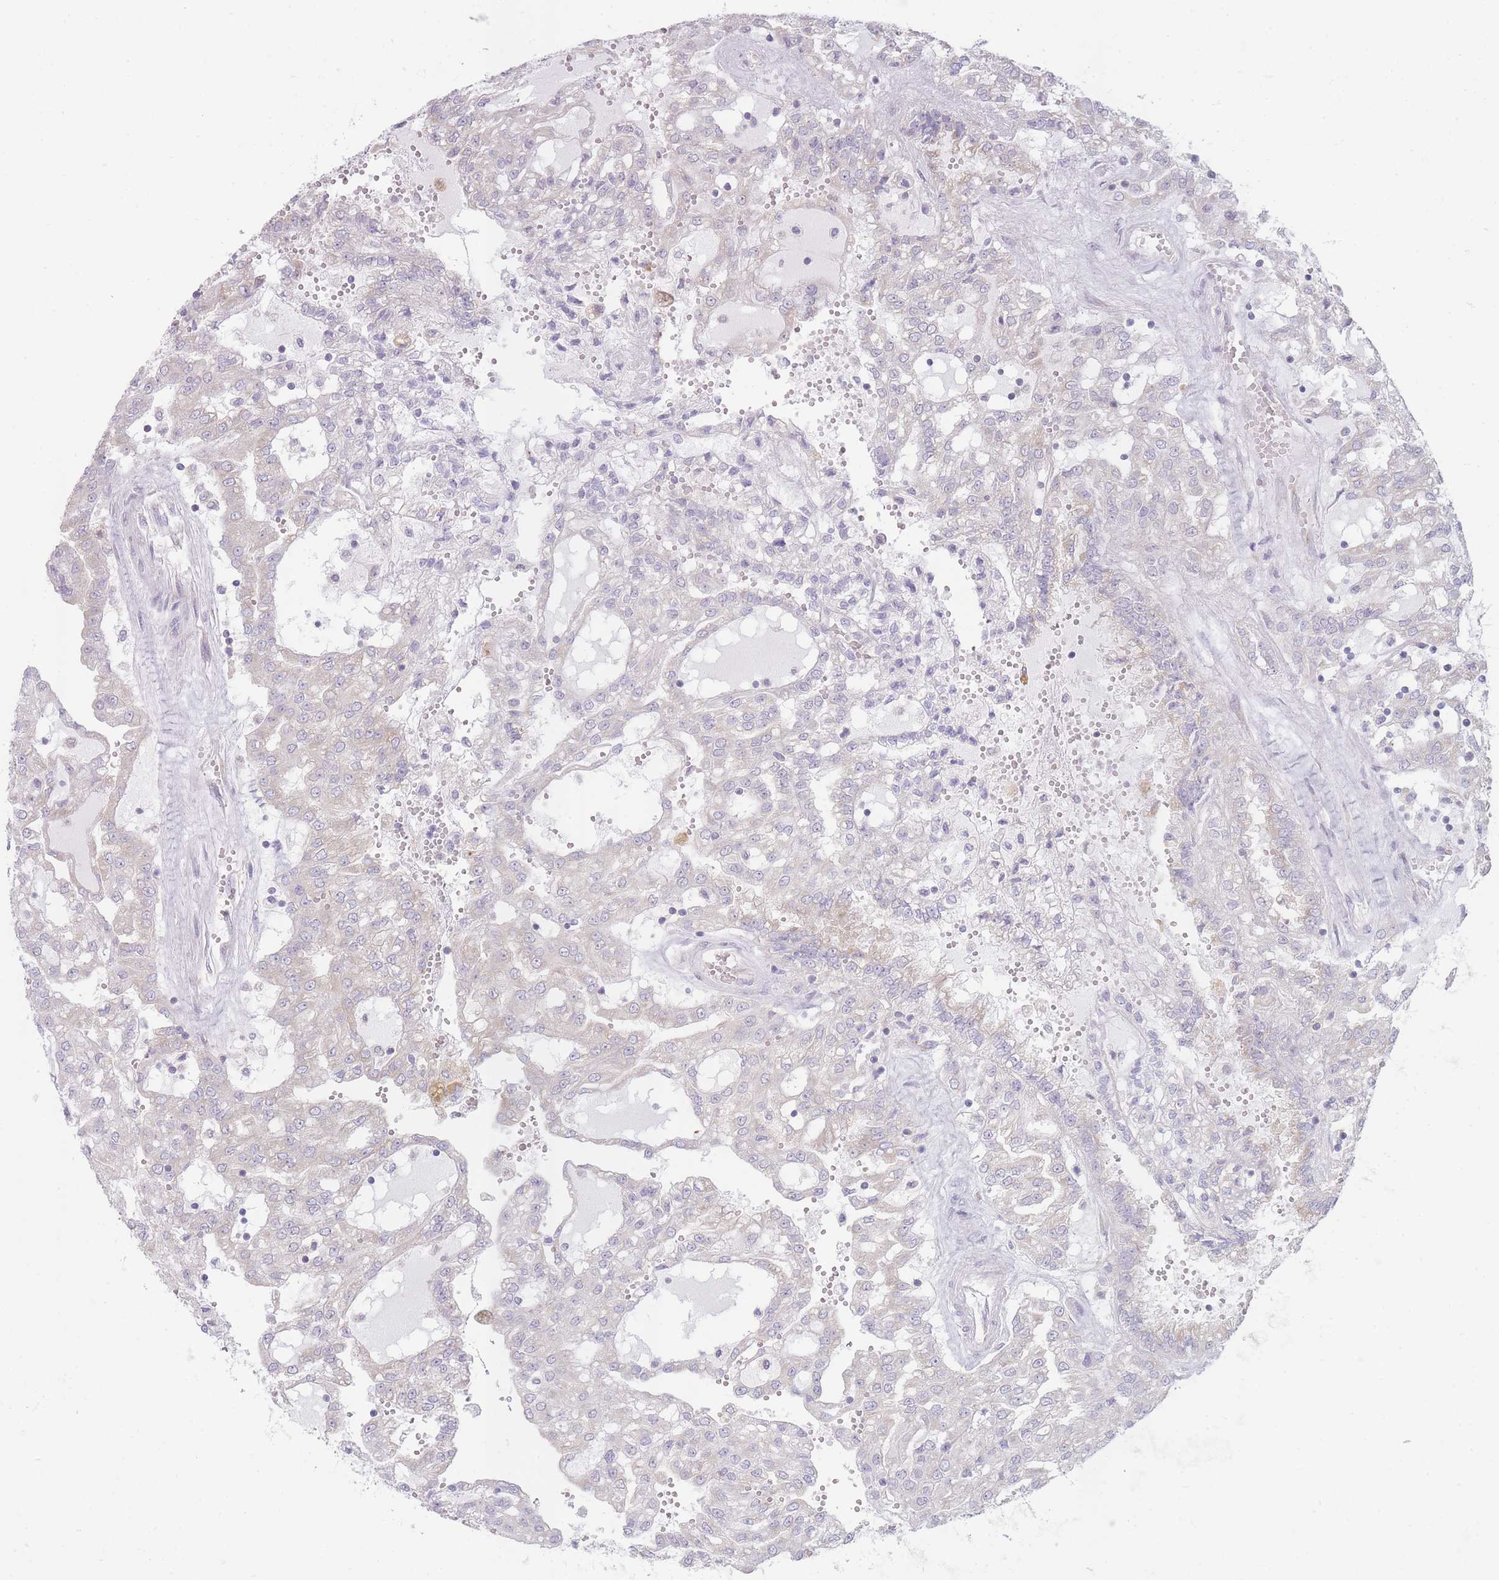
{"staining": {"intensity": "negative", "quantity": "none", "location": "none"}, "tissue": "renal cancer", "cell_type": "Tumor cells", "image_type": "cancer", "snomed": [{"axis": "morphology", "description": "Adenocarcinoma, NOS"}, {"axis": "topography", "description": "Kidney"}], "caption": "Tumor cells show no significant protein expression in renal cancer (adenocarcinoma). (Brightfield microscopy of DAB immunohistochemistry (IHC) at high magnification).", "gene": "OR5L2", "patient": {"sex": "male", "age": 63}}